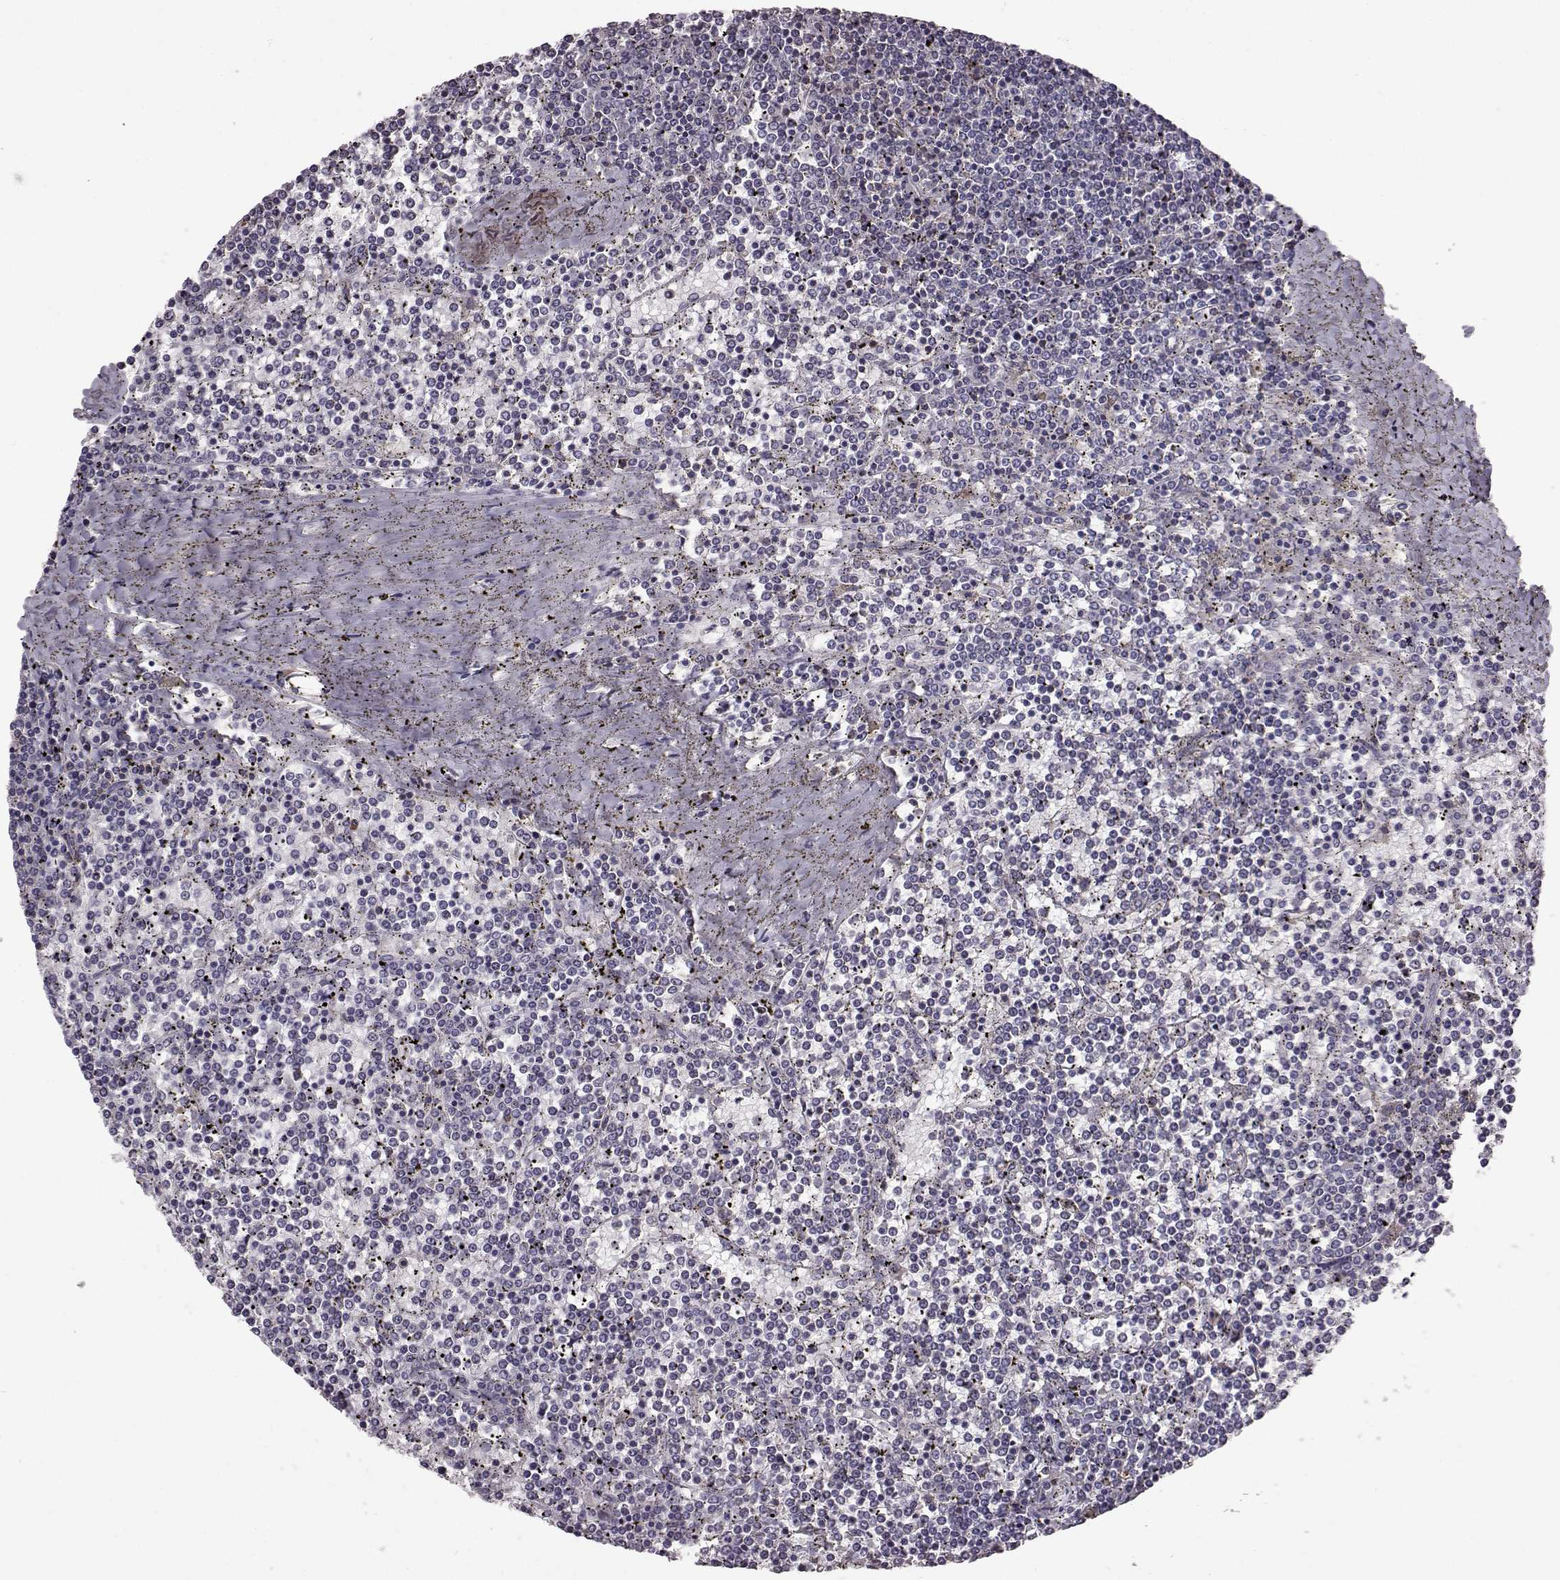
{"staining": {"intensity": "negative", "quantity": "none", "location": "none"}, "tissue": "lymphoma", "cell_type": "Tumor cells", "image_type": "cancer", "snomed": [{"axis": "morphology", "description": "Malignant lymphoma, non-Hodgkin's type, Low grade"}, {"axis": "topography", "description": "Spleen"}], "caption": "Micrograph shows no significant protein expression in tumor cells of lymphoma.", "gene": "ADGRG2", "patient": {"sex": "female", "age": 19}}